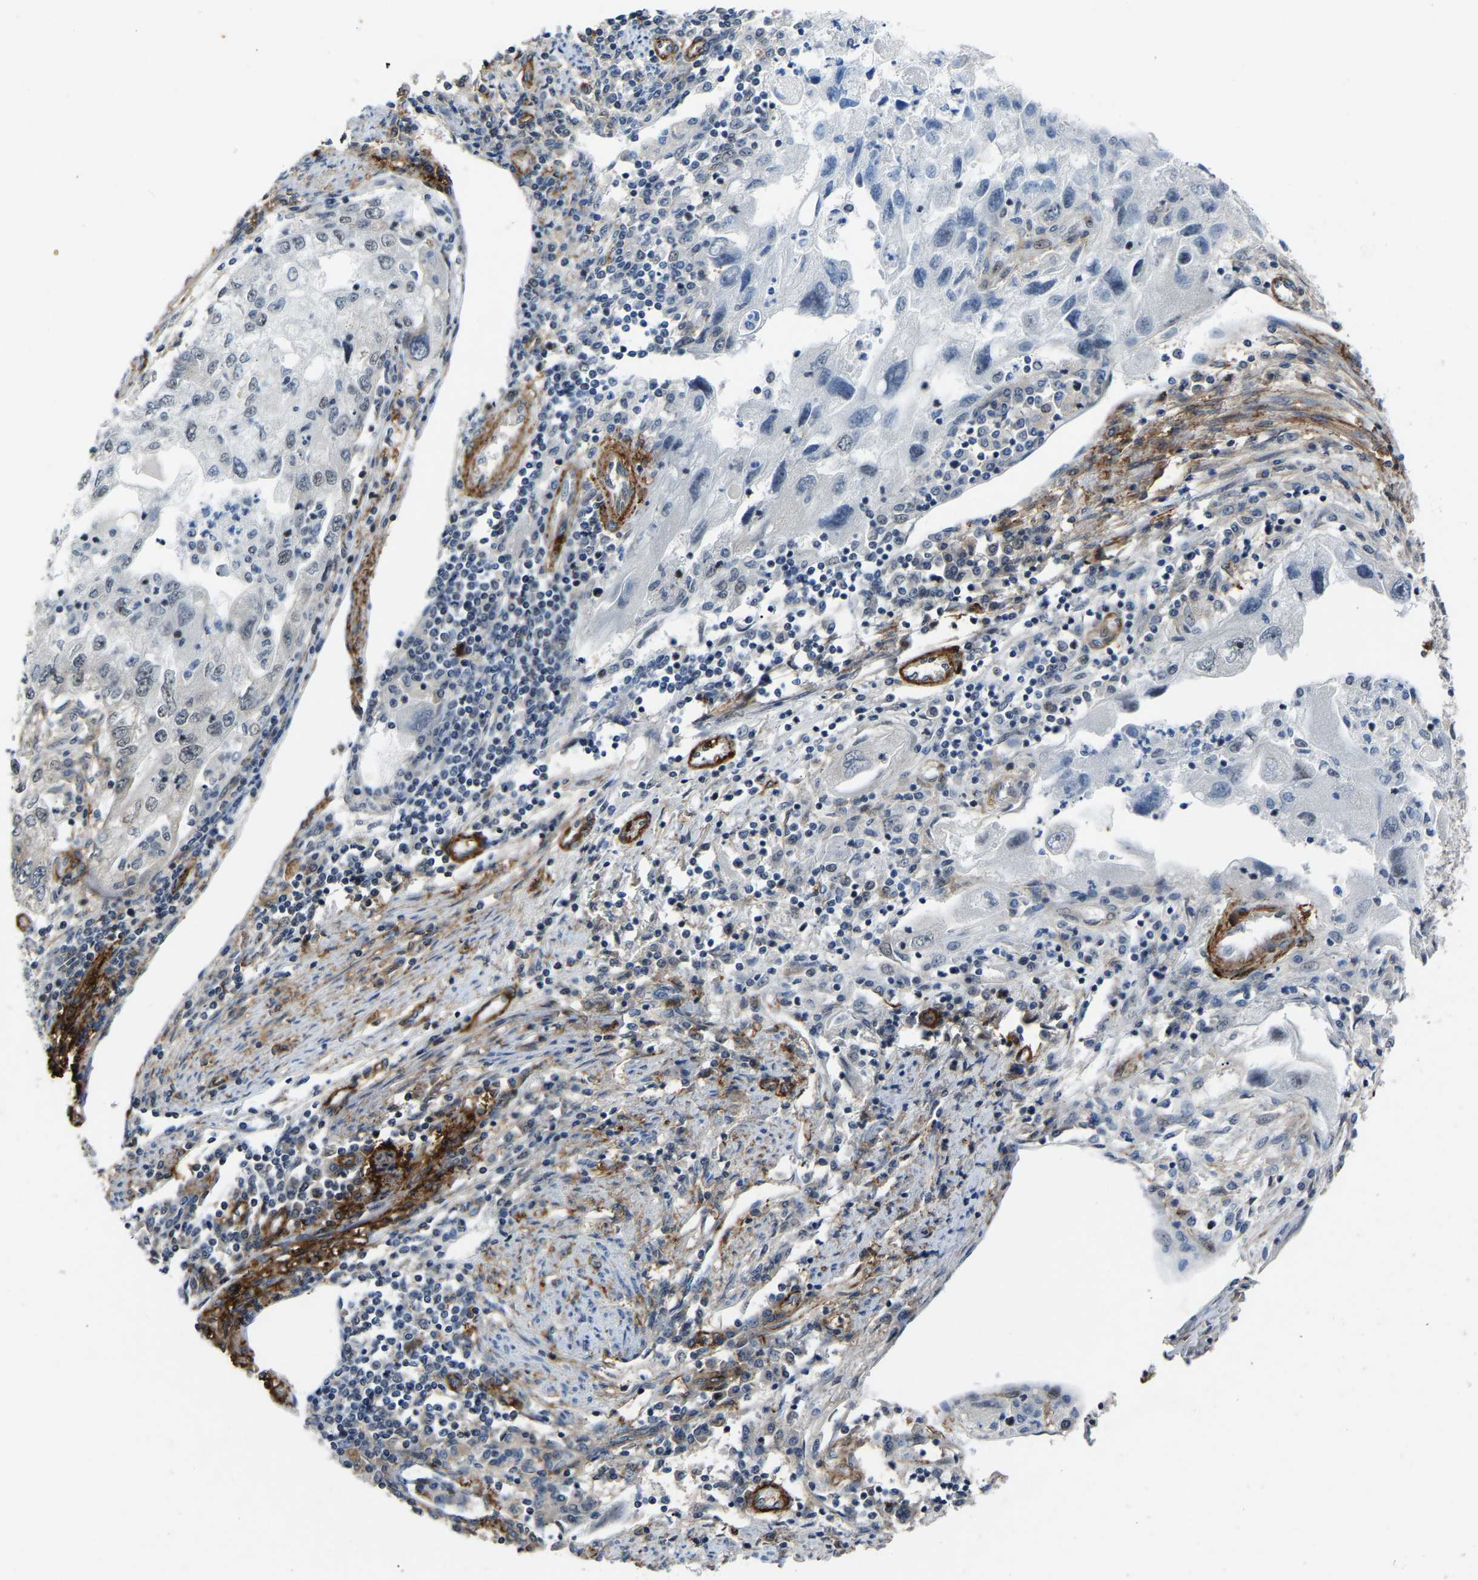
{"staining": {"intensity": "weak", "quantity": "<25%", "location": "nuclear"}, "tissue": "endometrial cancer", "cell_type": "Tumor cells", "image_type": "cancer", "snomed": [{"axis": "morphology", "description": "Adenocarcinoma, NOS"}, {"axis": "topography", "description": "Endometrium"}], "caption": "DAB immunohistochemical staining of adenocarcinoma (endometrial) exhibits no significant staining in tumor cells.", "gene": "DDX5", "patient": {"sex": "female", "age": 49}}